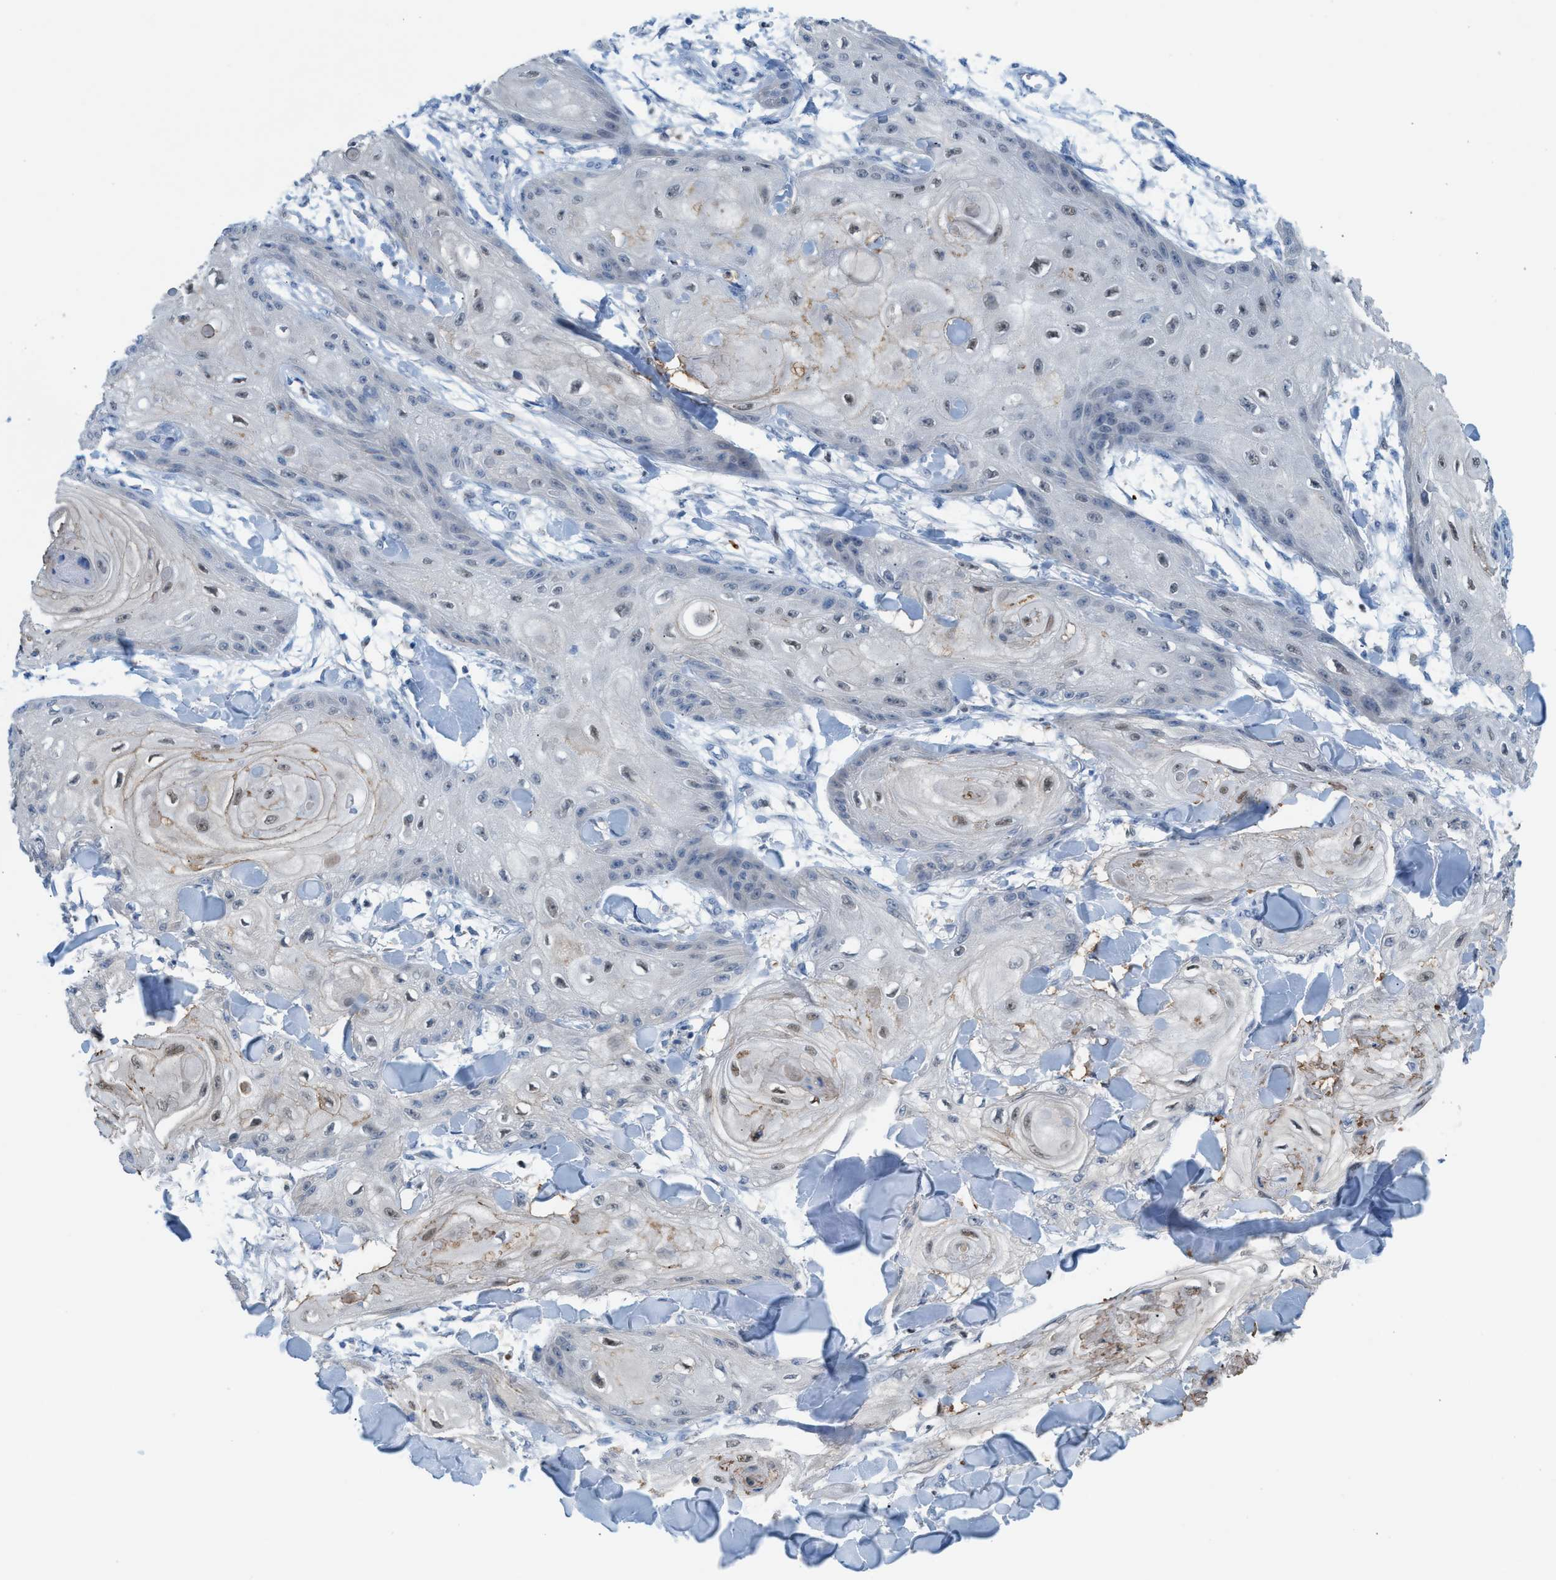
{"staining": {"intensity": "weak", "quantity": "<25%", "location": "nuclear"}, "tissue": "skin cancer", "cell_type": "Tumor cells", "image_type": "cancer", "snomed": [{"axis": "morphology", "description": "Squamous cell carcinoma, NOS"}, {"axis": "topography", "description": "Skin"}], "caption": "Human skin cancer (squamous cell carcinoma) stained for a protein using immunohistochemistry exhibits no expression in tumor cells.", "gene": "PPM1D", "patient": {"sex": "male", "age": 74}}